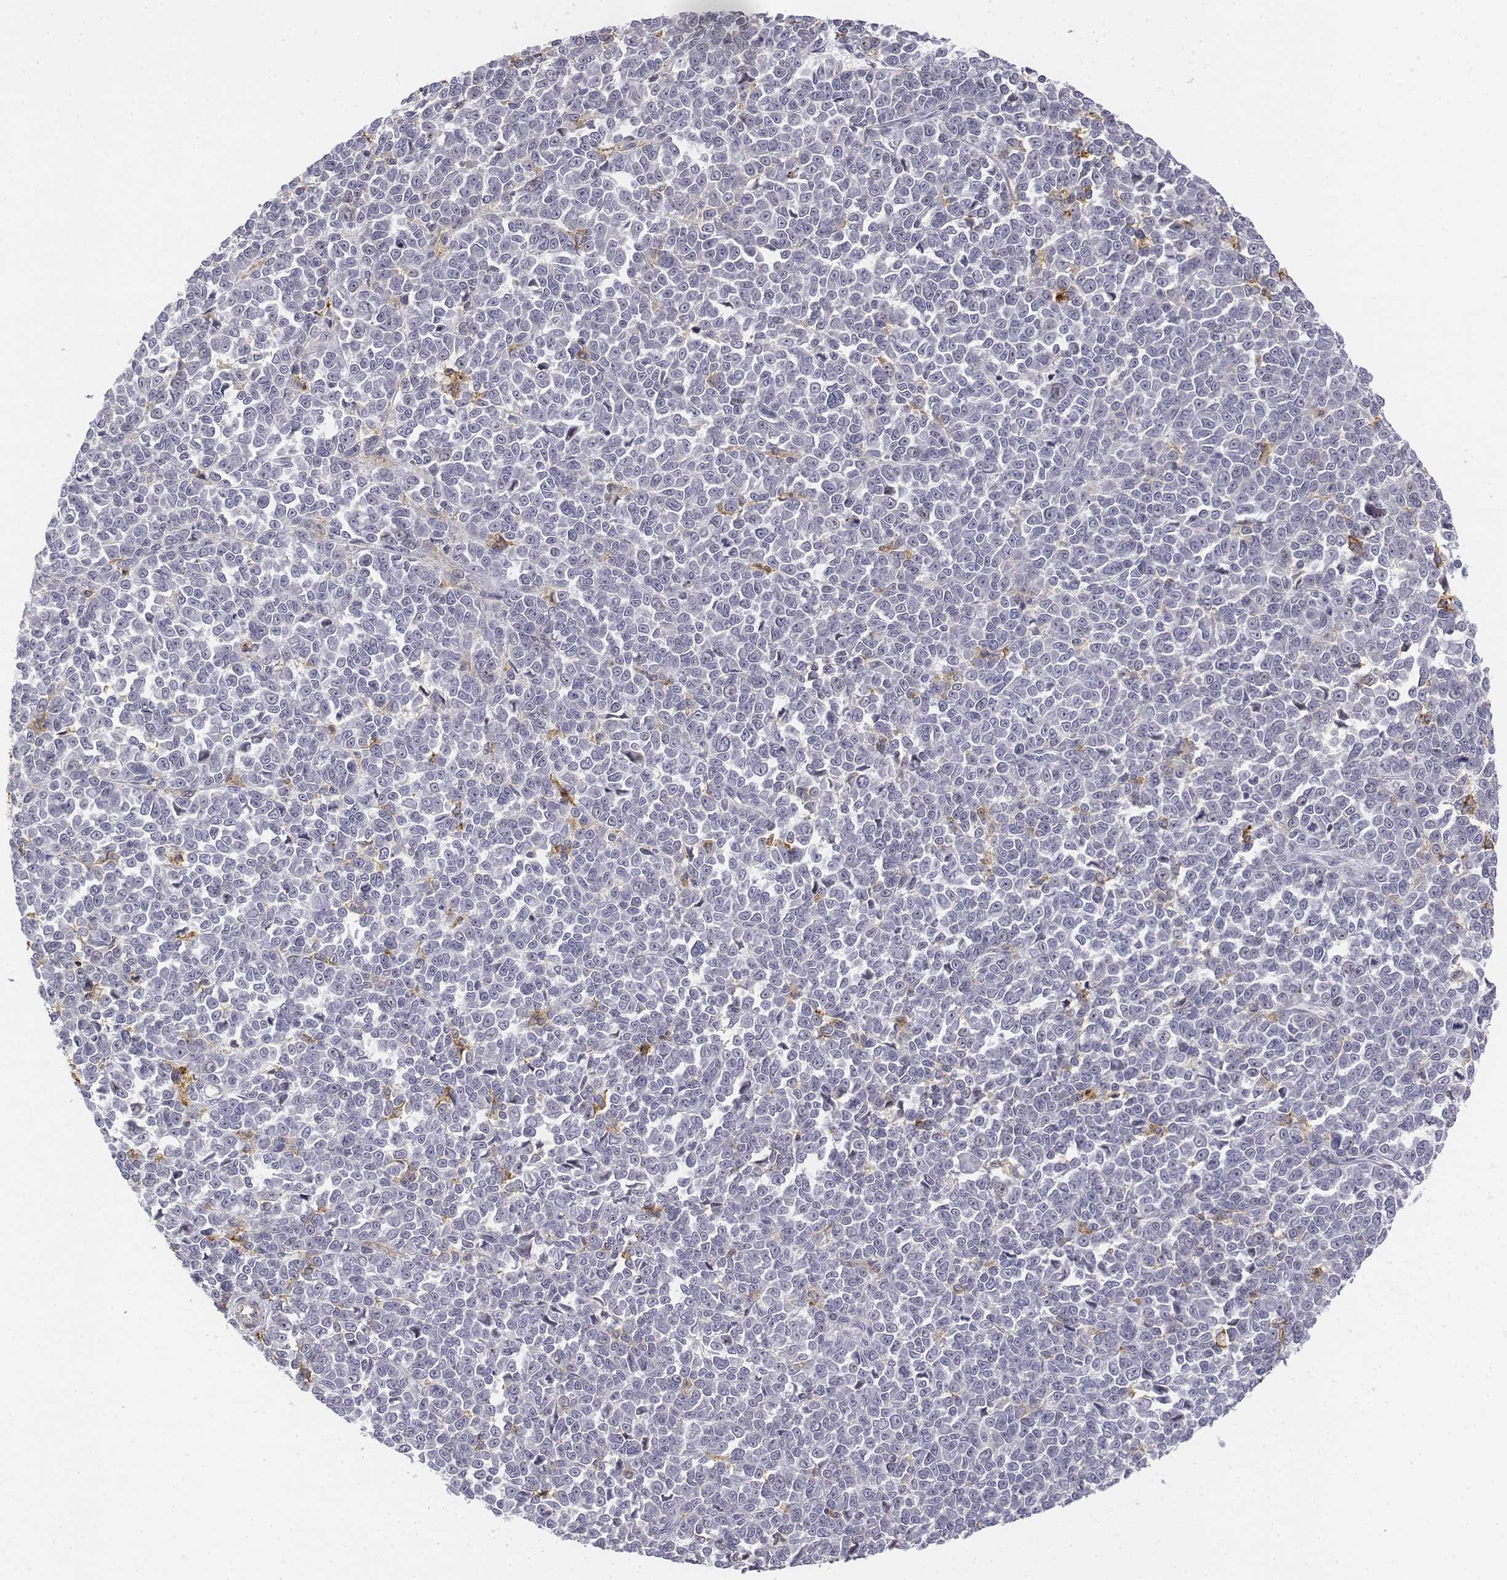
{"staining": {"intensity": "negative", "quantity": "none", "location": "none"}, "tissue": "melanoma", "cell_type": "Tumor cells", "image_type": "cancer", "snomed": [{"axis": "morphology", "description": "Malignant melanoma, NOS"}, {"axis": "topography", "description": "Skin"}], "caption": "Immunohistochemistry (IHC) image of malignant melanoma stained for a protein (brown), which demonstrates no expression in tumor cells.", "gene": "CD14", "patient": {"sex": "female", "age": 95}}